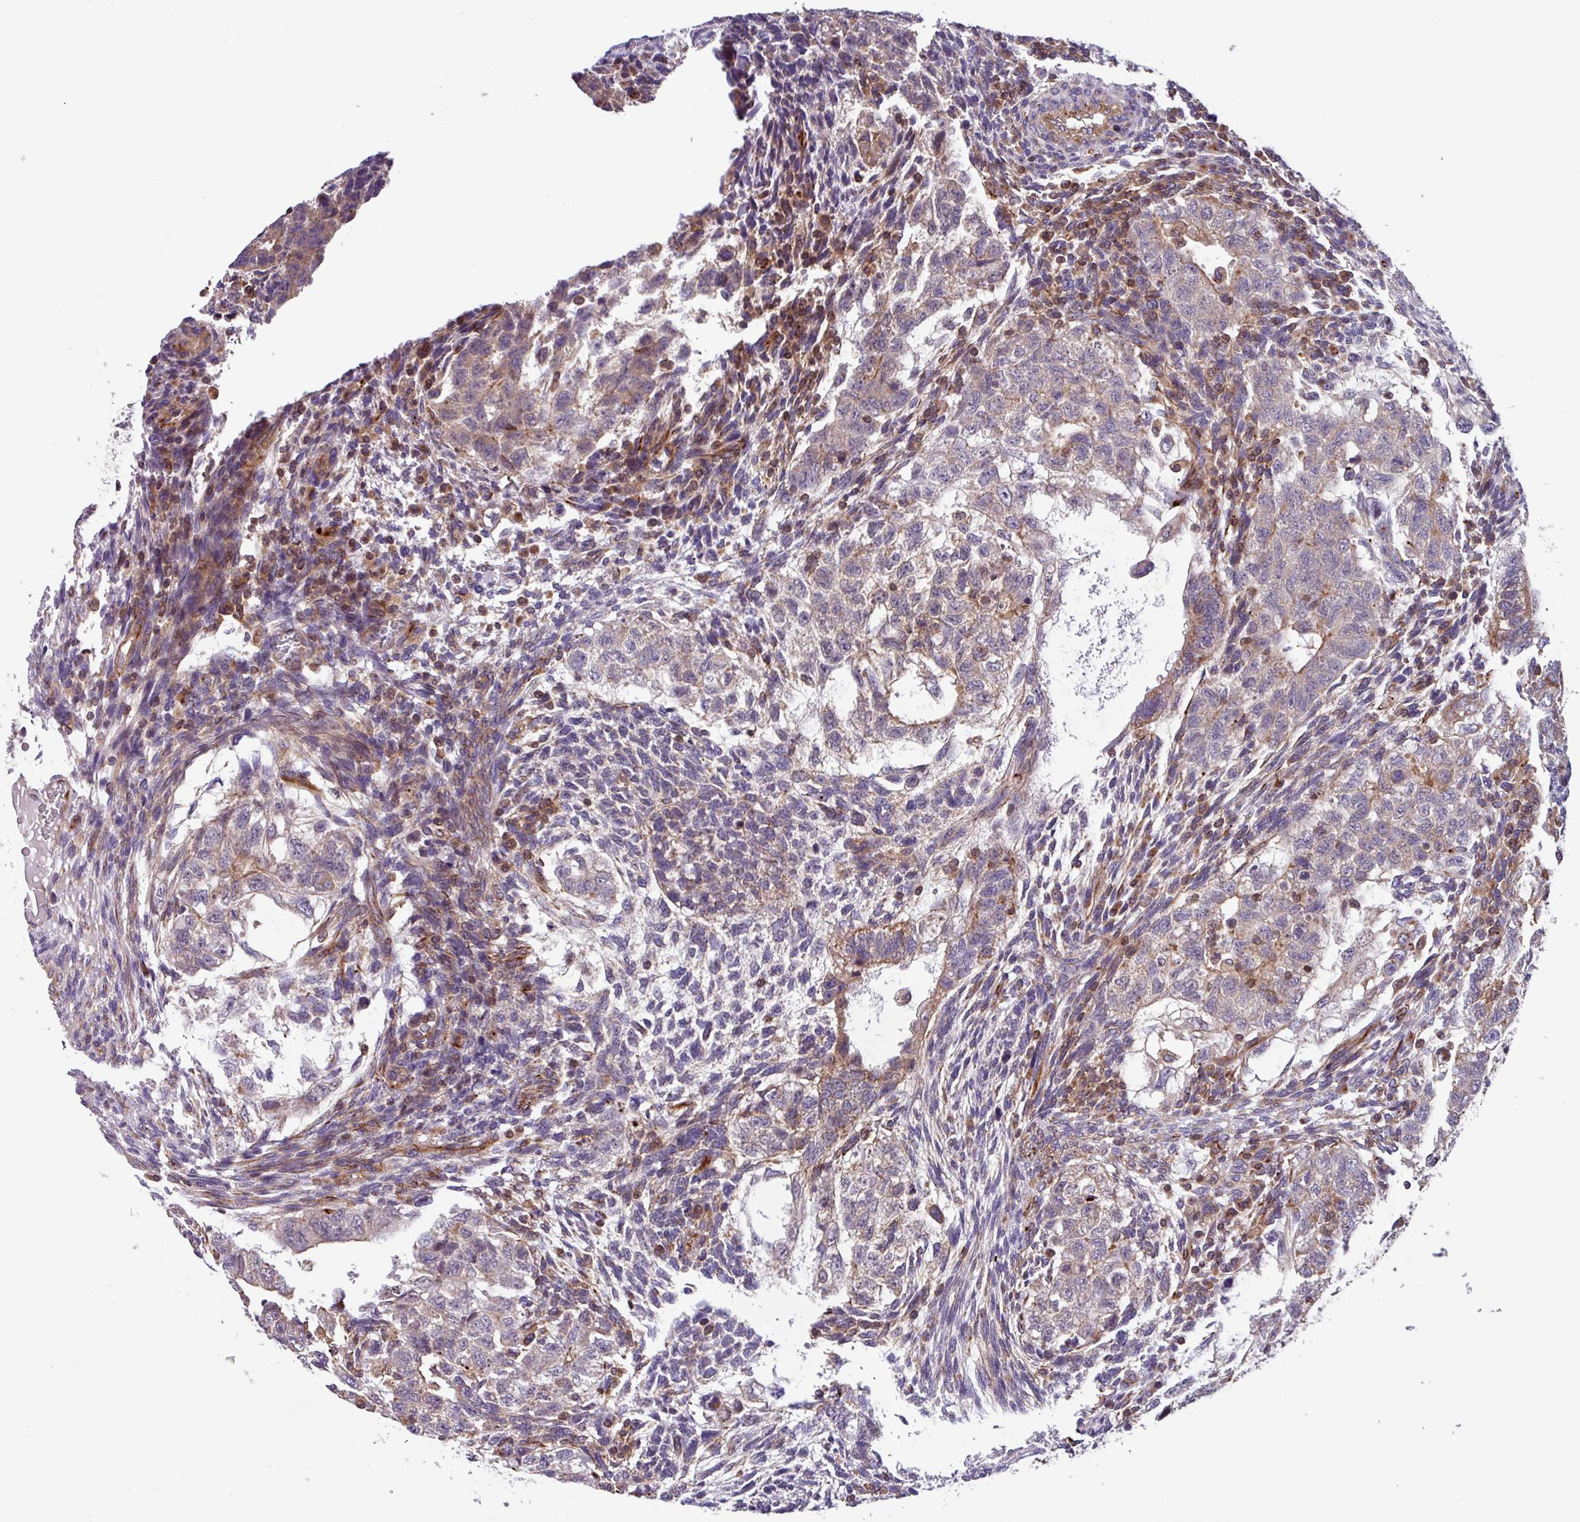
{"staining": {"intensity": "weak", "quantity": "25%-75%", "location": "cytoplasmic/membranous"}, "tissue": "testis cancer", "cell_type": "Tumor cells", "image_type": "cancer", "snomed": [{"axis": "morphology", "description": "Carcinoma, Embryonal, NOS"}, {"axis": "topography", "description": "Testis"}], "caption": "Testis embryonal carcinoma was stained to show a protein in brown. There is low levels of weak cytoplasmic/membranous expression in about 25%-75% of tumor cells.", "gene": "PLEKHD1", "patient": {"sex": "male", "age": 37}}